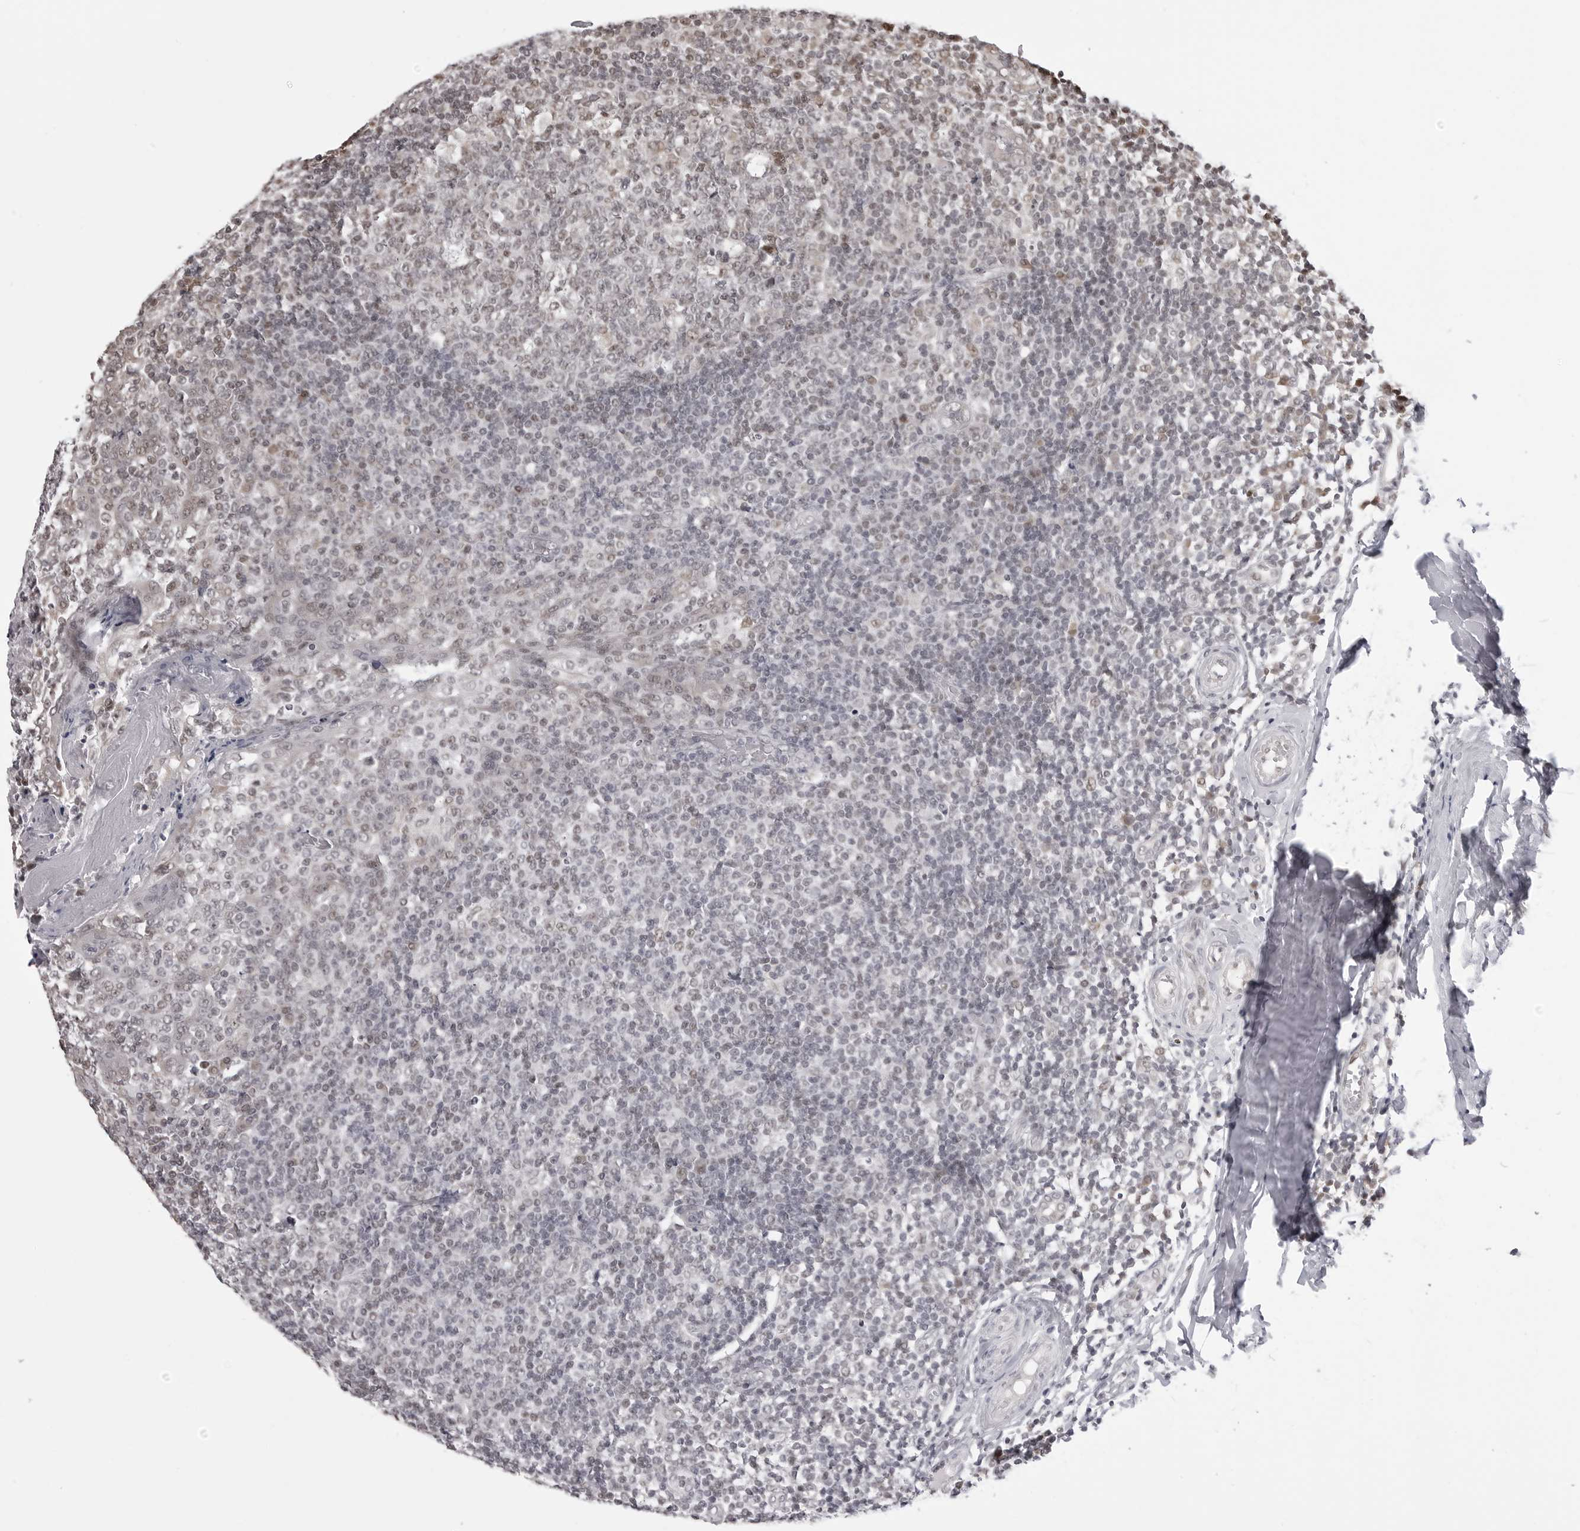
{"staining": {"intensity": "weak", "quantity": "<25%", "location": "nuclear"}, "tissue": "tonsil", "cell_type": "Germinal center cells", "image_type": "normal", "snomed": [{"axis": "morphology", "description": "Normal tissue, NOS"}, {"axis": "topography", "description": "Tonsil"}], "caption": "The micrograph displays no staining of germinal center cells in benign tonsil. The staining is performed using DAB brown chromogen with nuclei counter-stained in using hematoxylin.", "gene": "PHF3", "patient": {"sex": "female", "age": 19}}